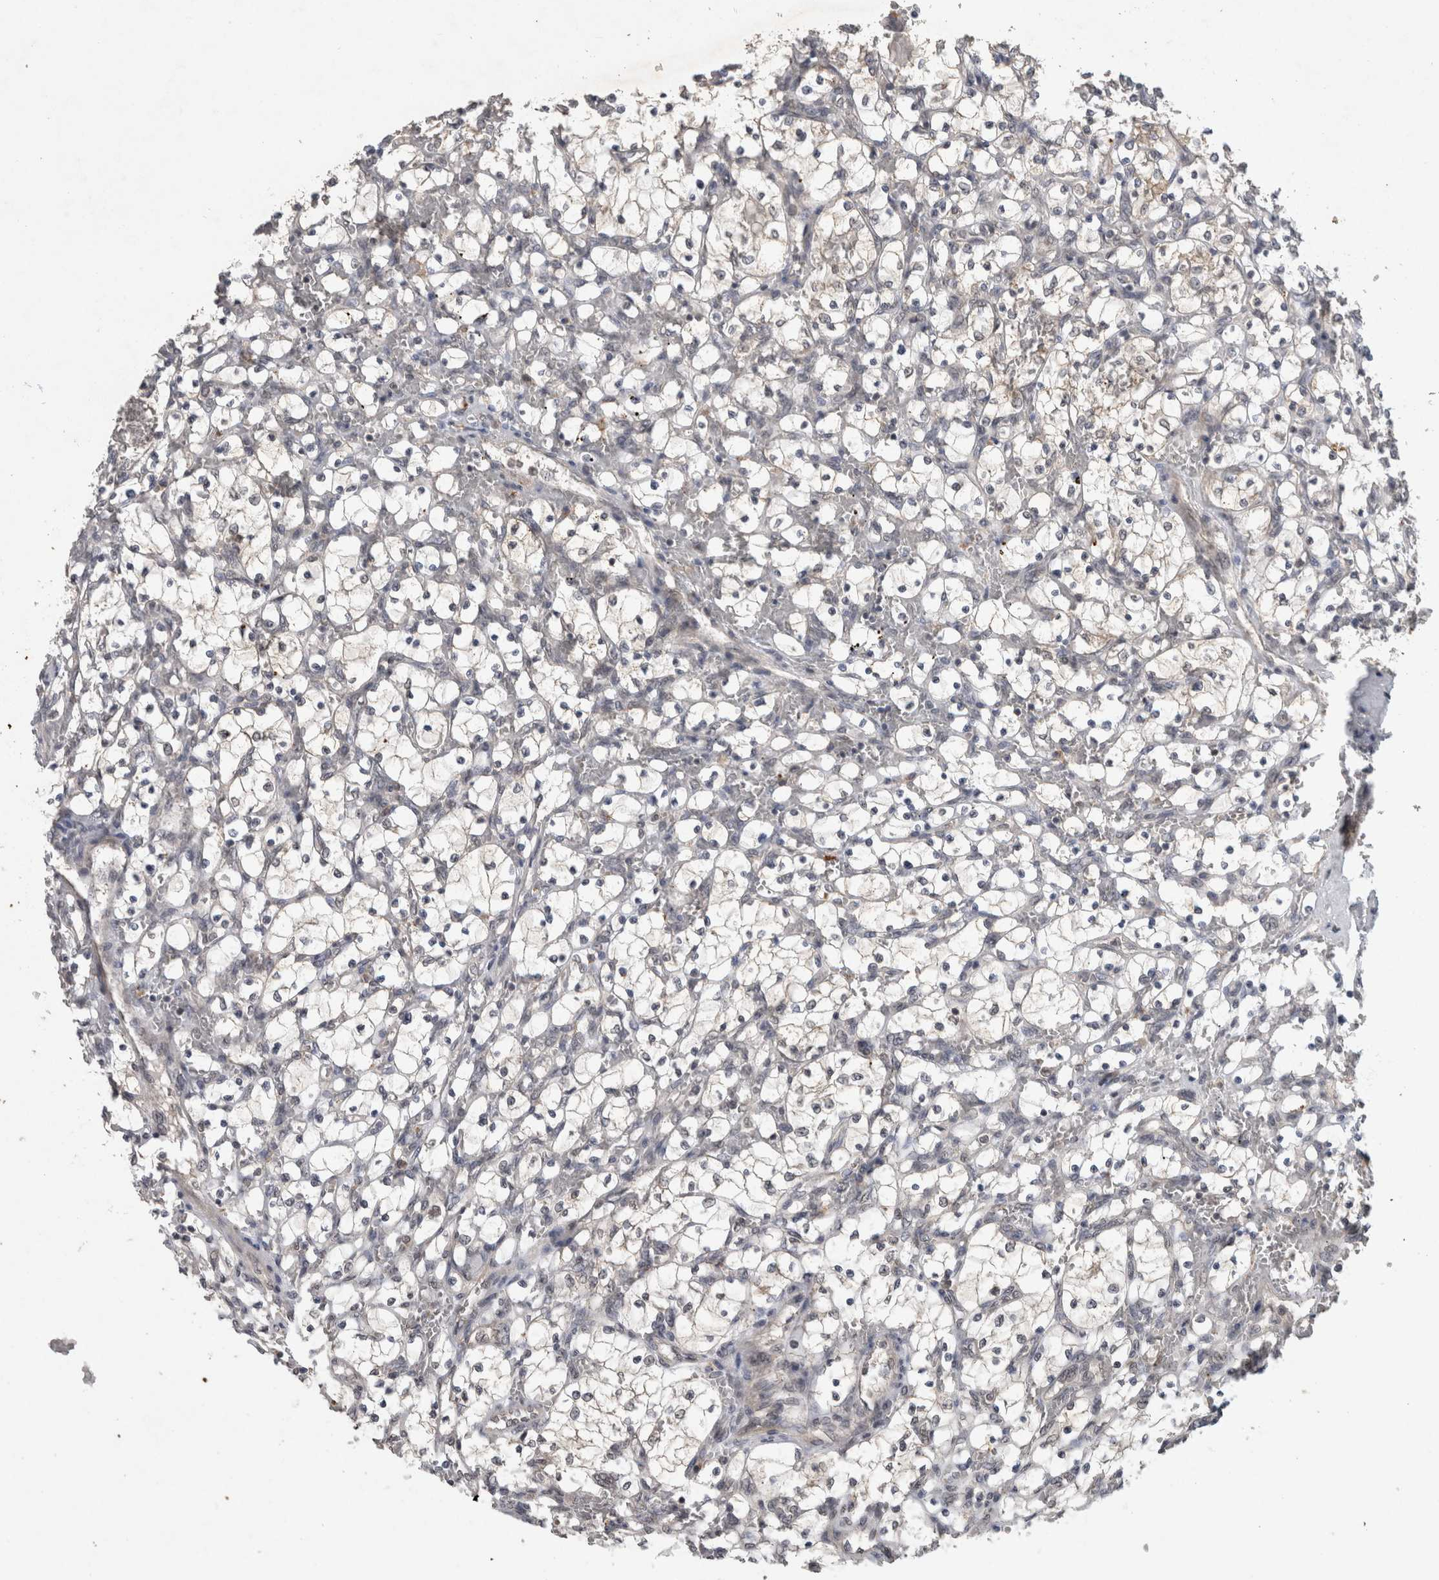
{"staining": {"intensity": "negative", "quantity": "none", "location": "none"}, "tissue": "renal cancer", "cell_type": "Tumor cells", "image_type": "cancer", "snomed": [{"axis": "morphology", "description": "Adenocarcinoma, NOS"}, {"axis": "topography", "description": "Kidney"}], "caption": "High power microscopy micrograph of an IHC image of renal cancer, revealing no significant staining in tumor cells.", "gene": "RHPN1", "patient": {"sex": "female", "age": 69}}